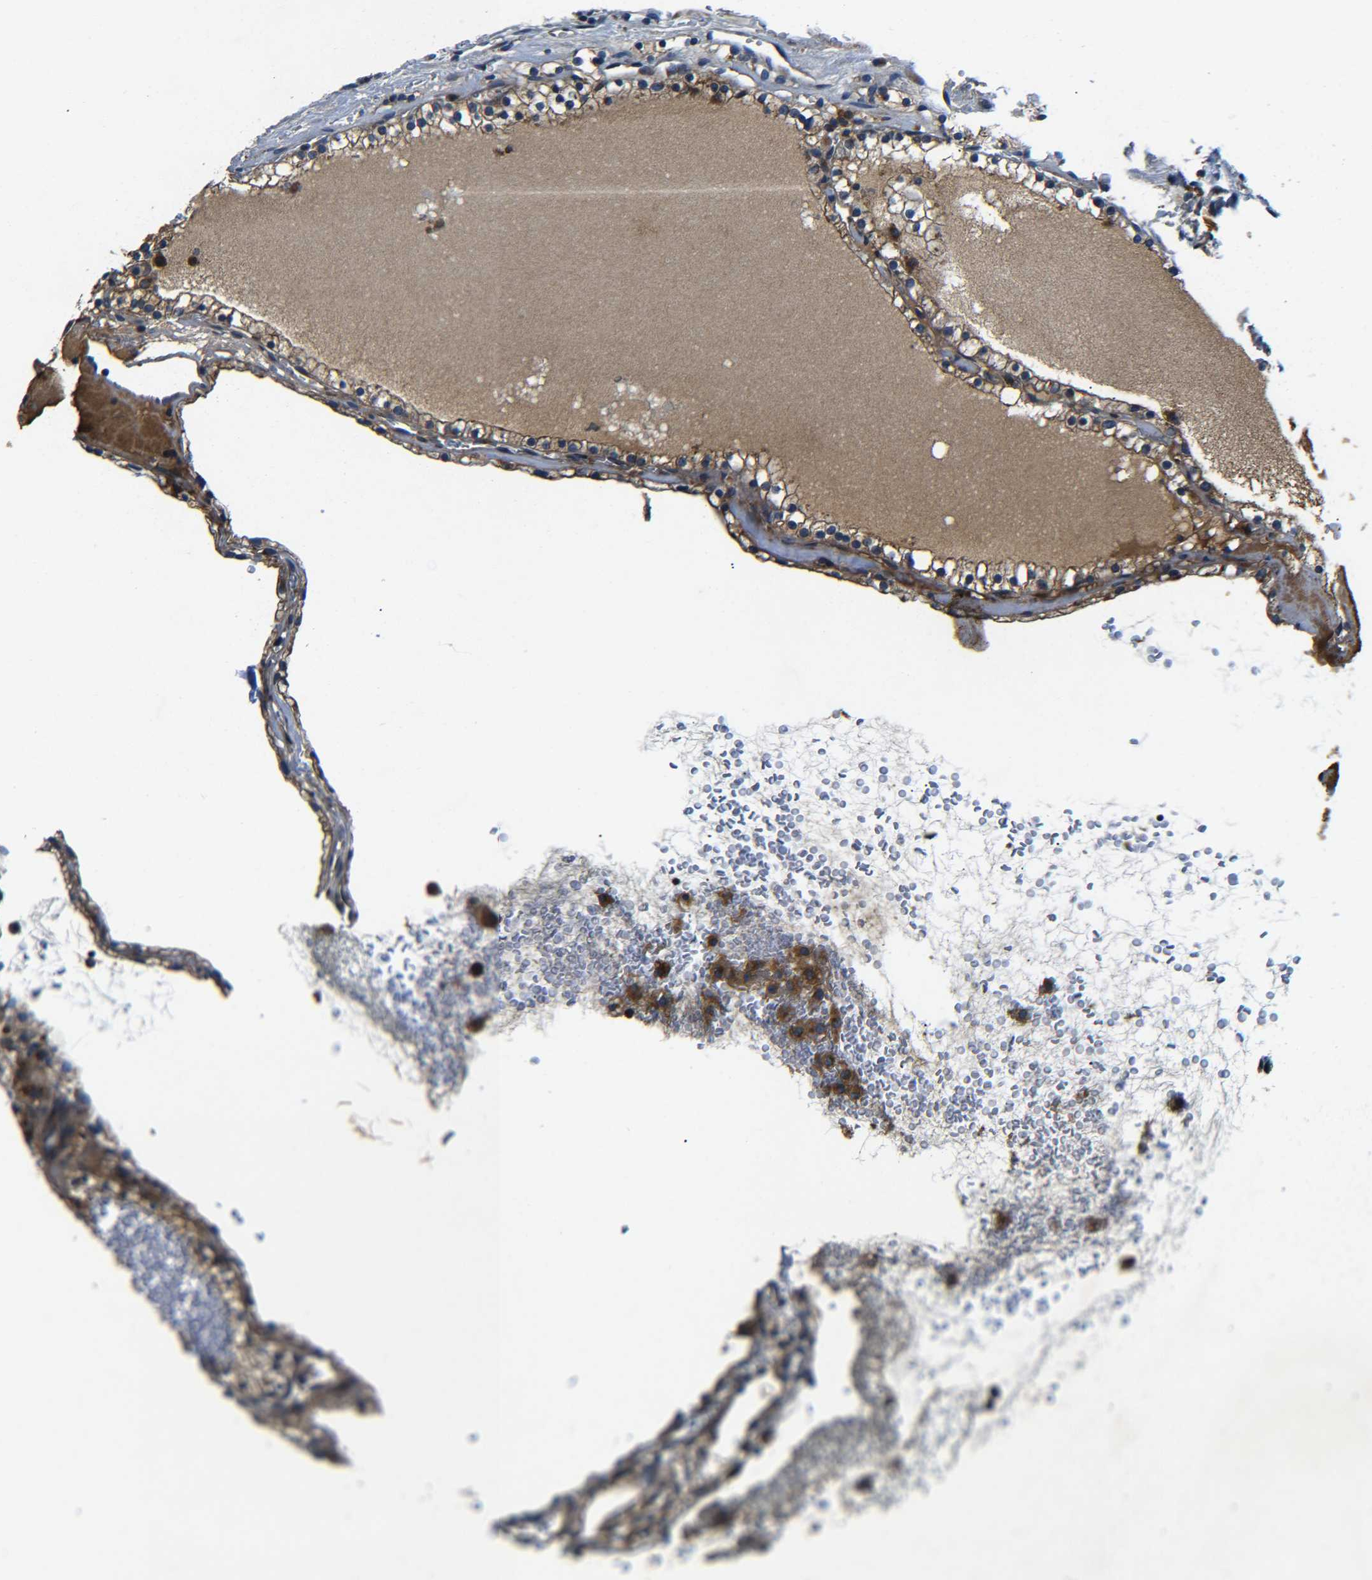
{"staining": {"intensity": "moderate", "quantity": ">75%", "location": "cytoplasmic/membranous"}, "tissue": "renal cancer", "cell_type": "Tumor cells", "image_type": "cancer", "snomed": [{"axis": "morphology", "description": "Adenocarcinoma, NOS"}, {"axis": "topography", "description": "Kidney"}], "caption": "Adenocarcinoma (renal) stained with a brown dye demonstrates moderate cytoplasmic/membranous positive positivity in about >75% of tumor cells.", "gene": "RAB1B", "patient": {"sex": "female", "age": 41}}